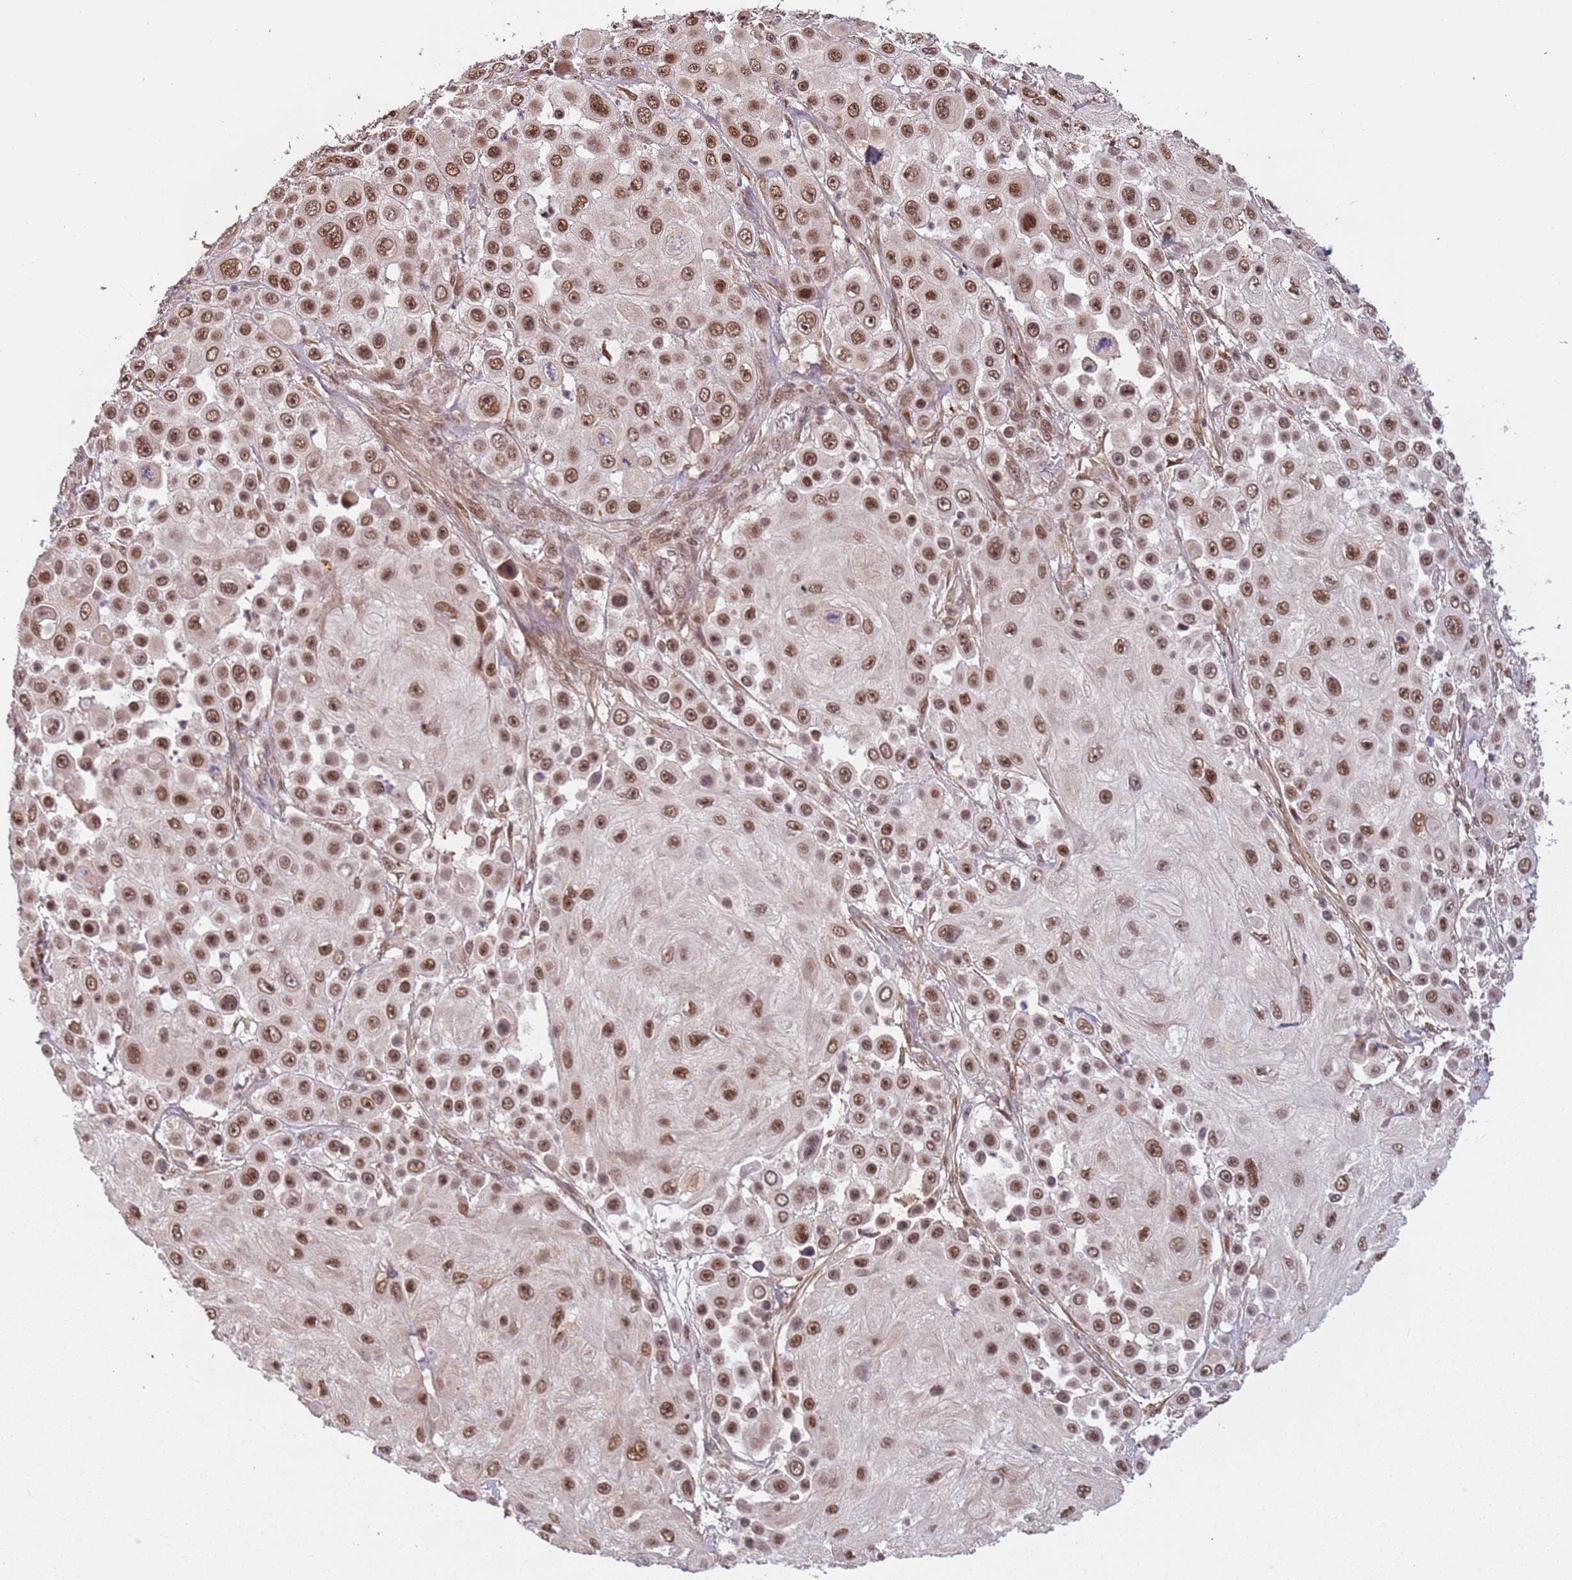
{"staining": {"intensity": "moderate", "quantity": ">75%", "location": "nuclear"}, "tissue": "skin cancer", "cell_type": "Tumor cells", "image_type": "cancer", "snomed": [{"axis": "morphology", "description": "Squamous cell carcinoma, NOS"}, {"axis": "topography", "description": "Skin"}], "caption": "The immunohistochemical stain shows moderate nuclear staining in tumor cells of skin squamous cell carcinoma tissue.", "gene": "POLR3H", "patient": {"sex": "male", "age": 67}}